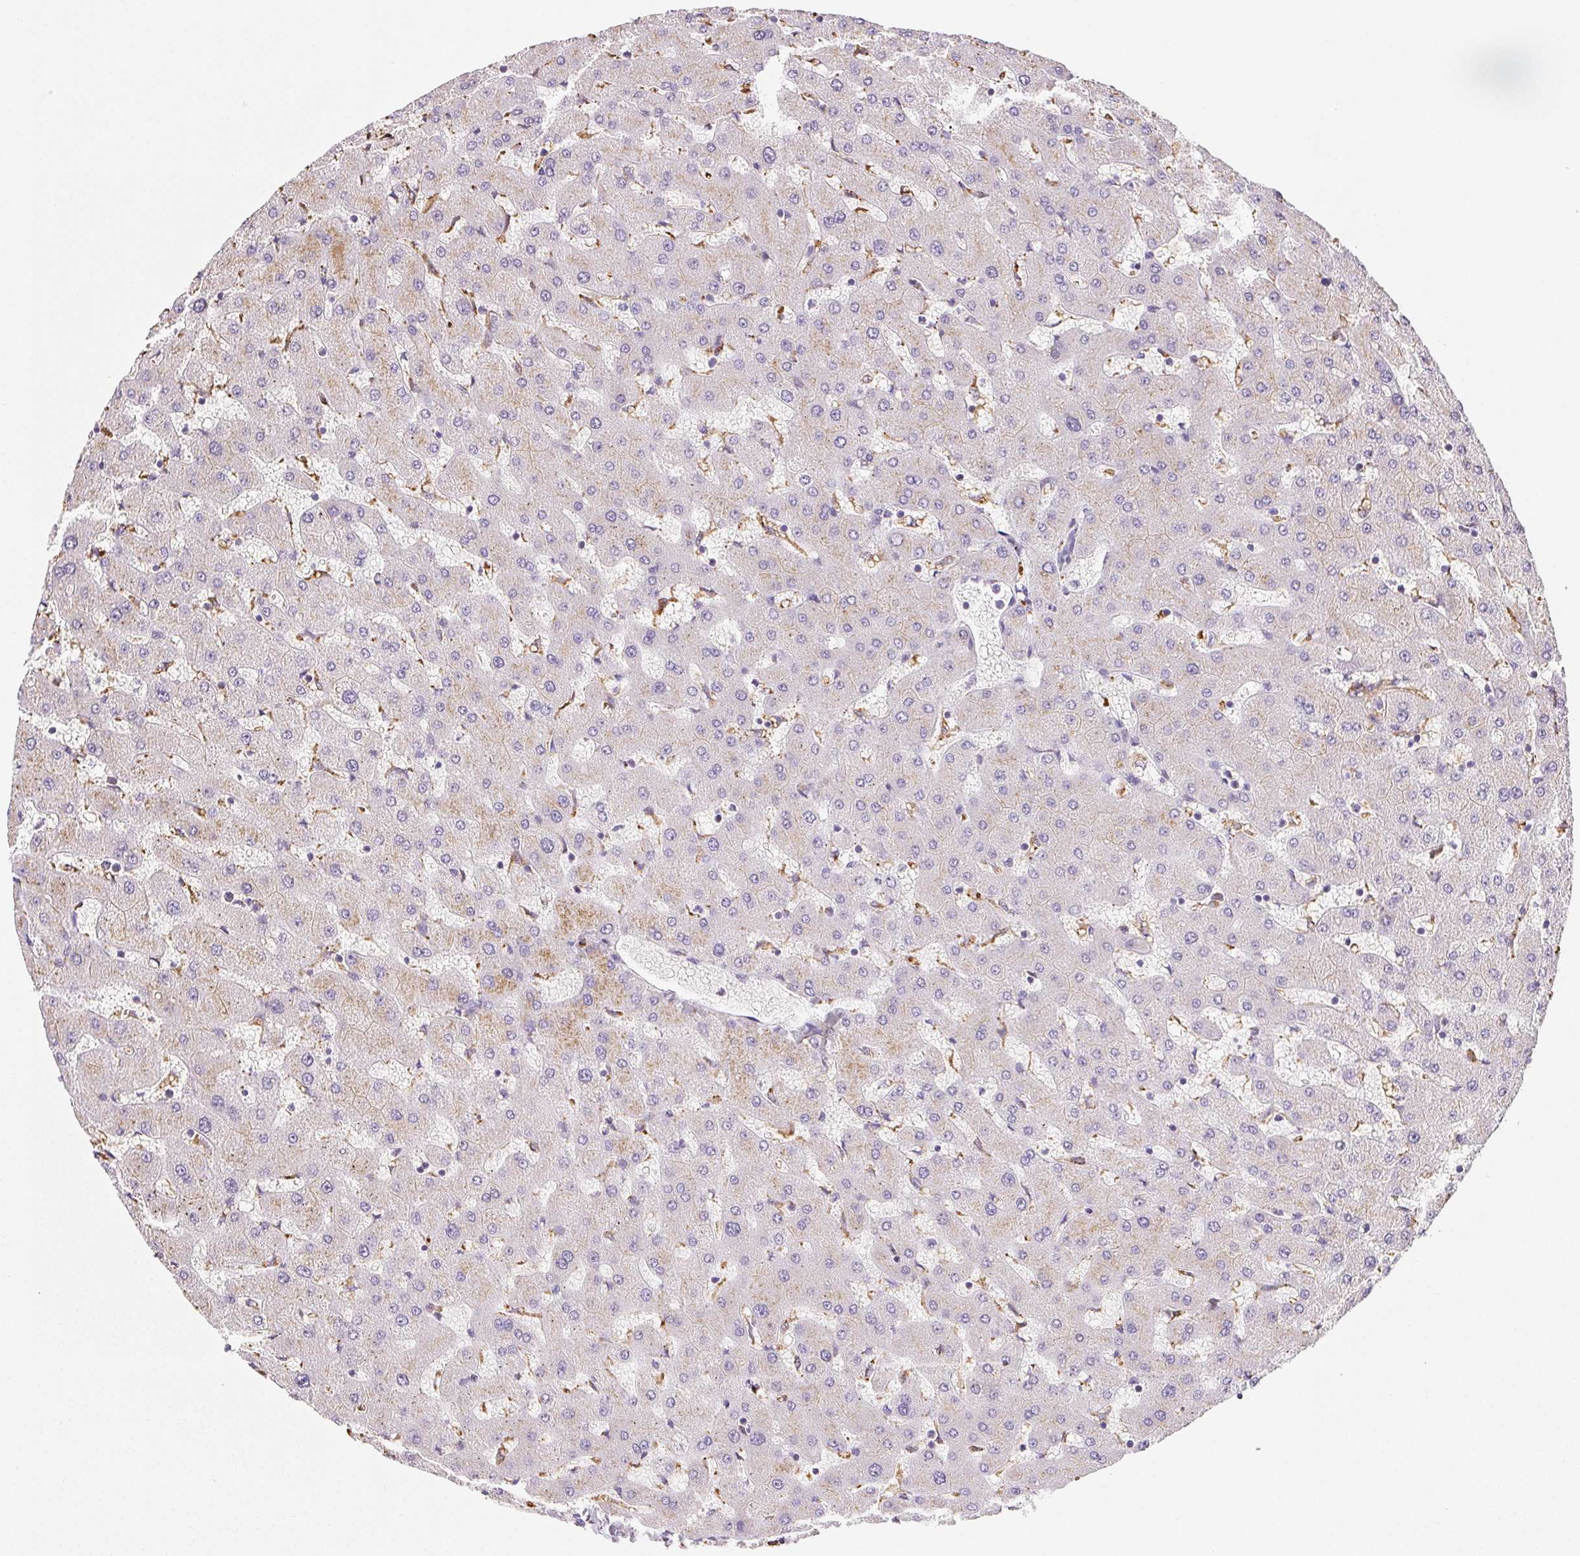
{"staining": {"intensity": "negative", "quantity": "none", "location": "none"}, "tissue": "liver", "cell_type": "Cholangiocytes", "image_type": "normal", "snomed": [{"axis": "morphology", "description": "Normal tissue, NOS"}, {"axis": "topography", "description": "Liver"}], "caption": "High power microscopy micrograph of an IHC histopathology image of normal liver, revealing no significant positivity in cholangiocytes.", "gene": "LIPA", "patient": {"sex": "female", "age": 63}}